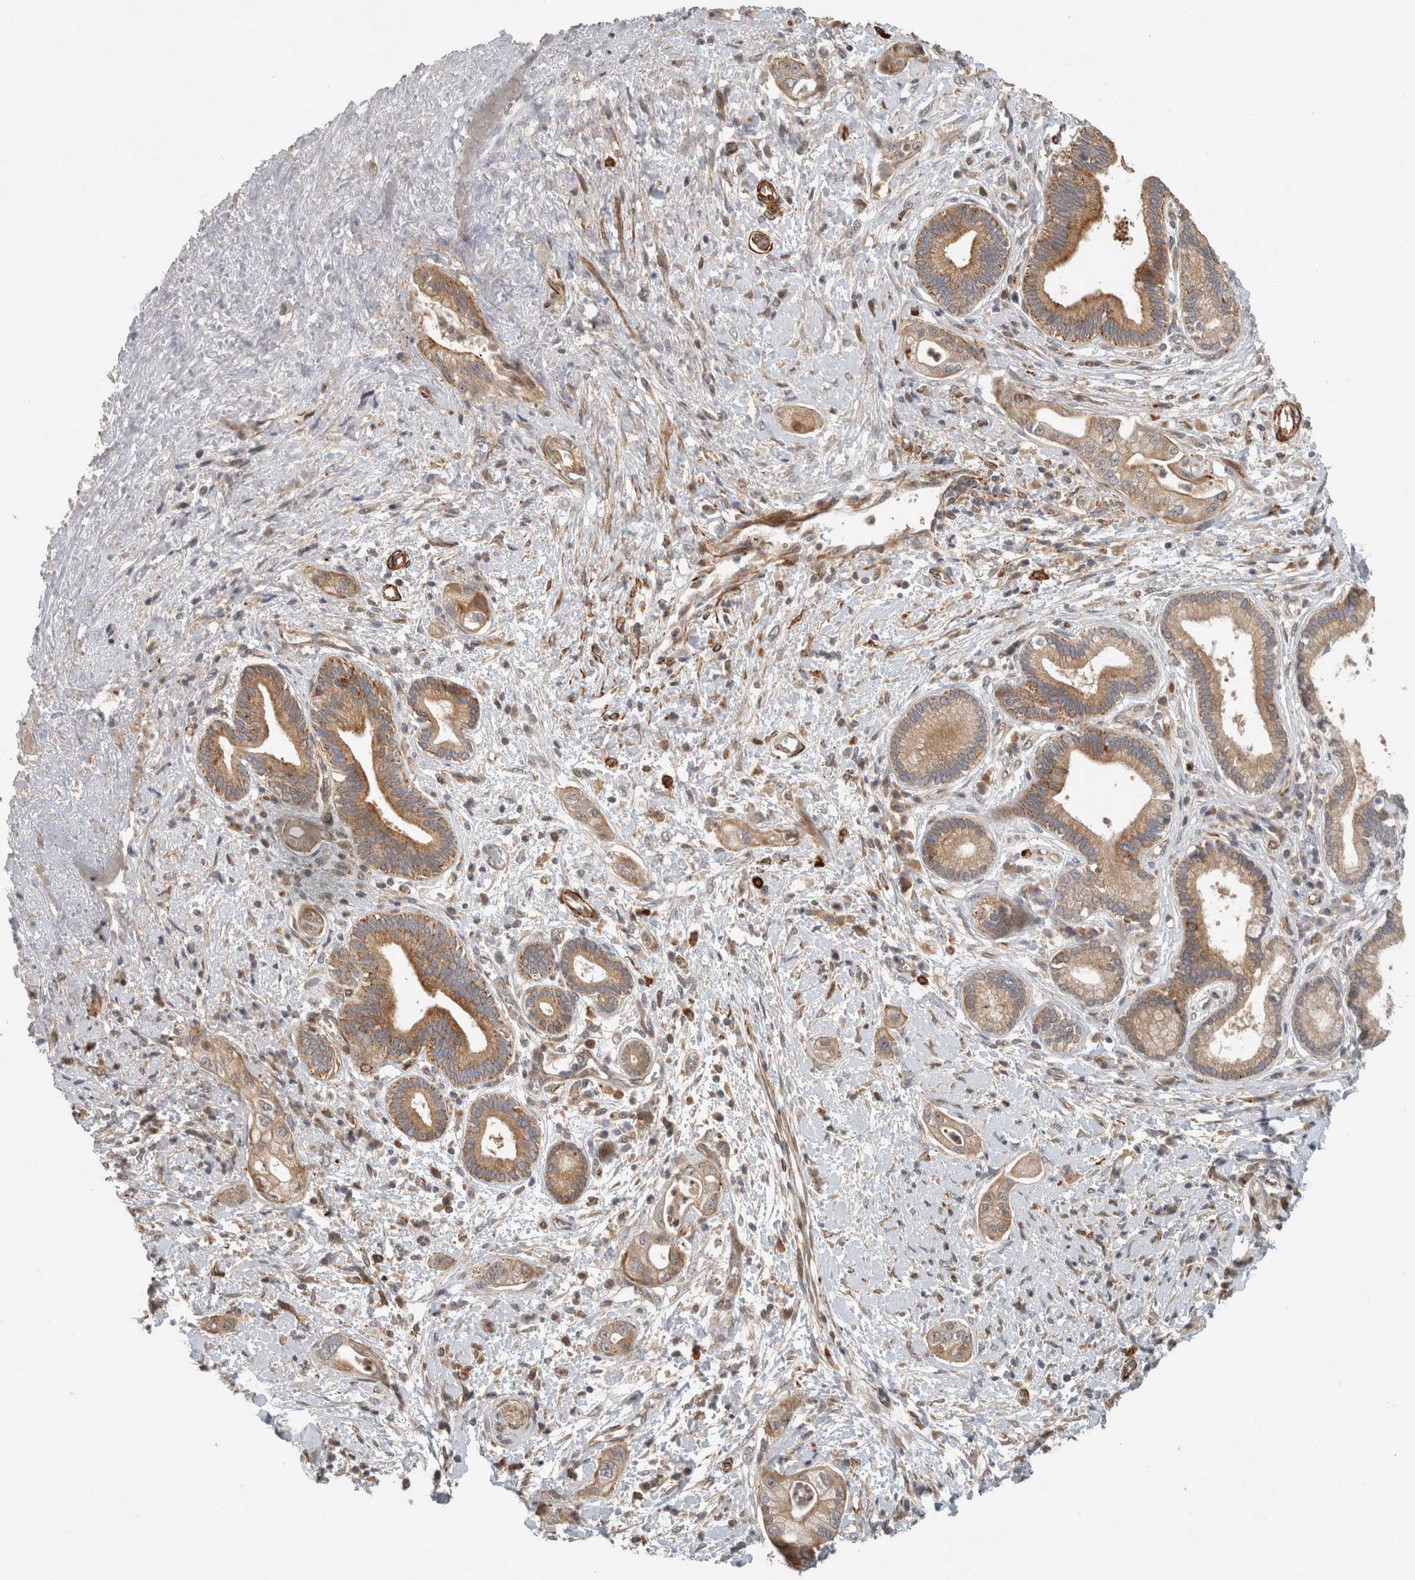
{"staining": {"intensity": "moderate", "quantity": ">75%", "location": "cytoplasmic/membranous"}, "tissue": "pancreatic cancer", "cell_type": "Tumor cells", "image_type": "cancer", "snomed": [{"axis": "morphology", "description": "Adenocarcinoma, NOS"}, {"axis": "topography", "description": "Pancreas"}], "caption": "Brown immunohistochemical staining in human adenocarcinoma (pancreatic) reveals moderate cytoplasmic/membranous positivity in about >75% of tumor cells.", "gene": "SIPA1L2", "patient": {"sex": "male", "age": 58}}